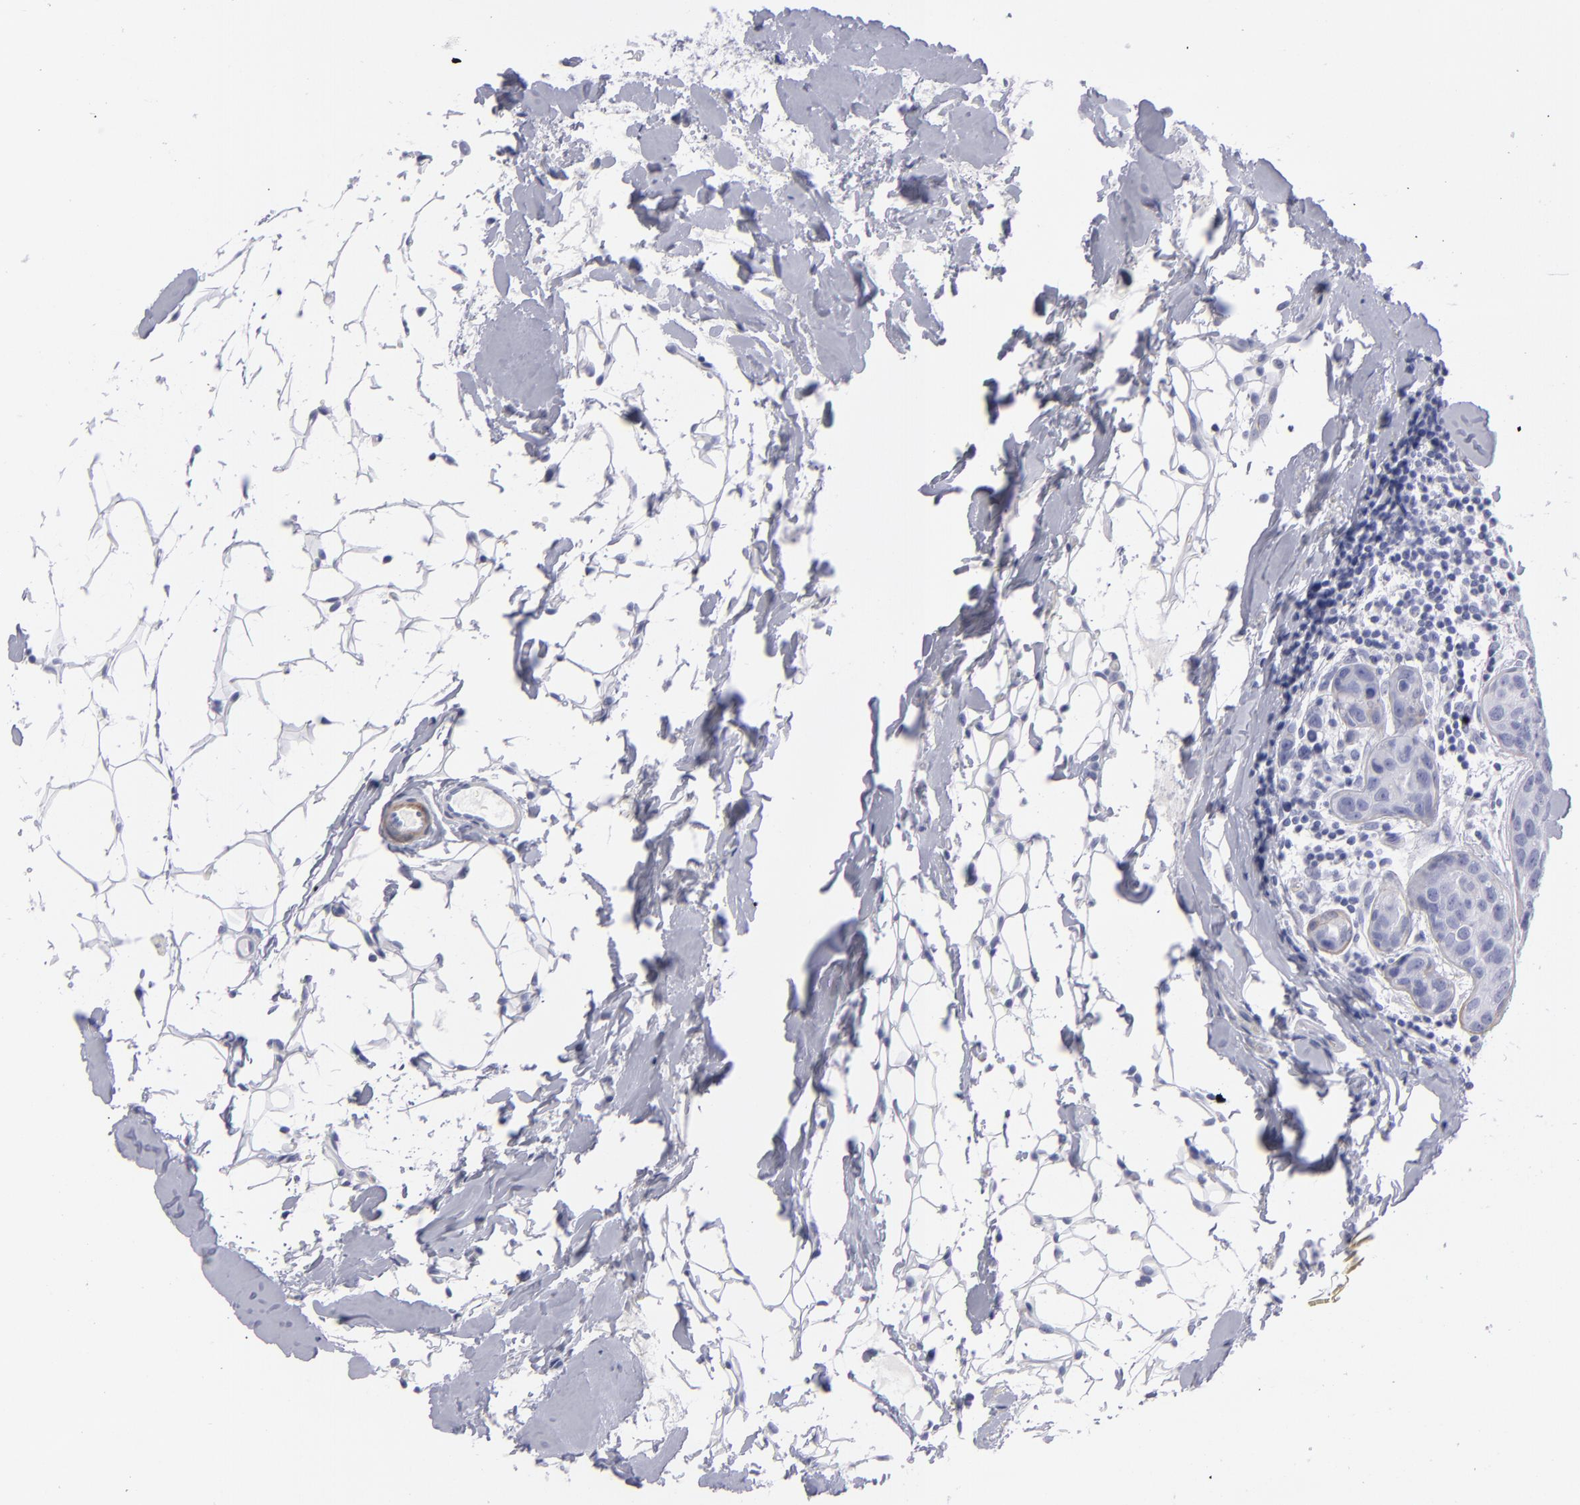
{"staining": {"intensity": "negative", "quantity": "none", "location": "none"}, "tissue": "breast cancer", "cell_type": "Tumor cells", "image_type": "cancer", "snomed": [{"axis": "morphology", "description": "Duct carcinoma"}, {"axis": "topography", "description": "Breast"}], "caption": "Immunohistochemistry photomicrograph of neoplastic tissue: breast cancer (invasive ductal carcinoma) stained with DAB displays no significant protein staining in tumor cells.", "gene": "MYH11", "patient": {"sex": "female", "age": 24}}